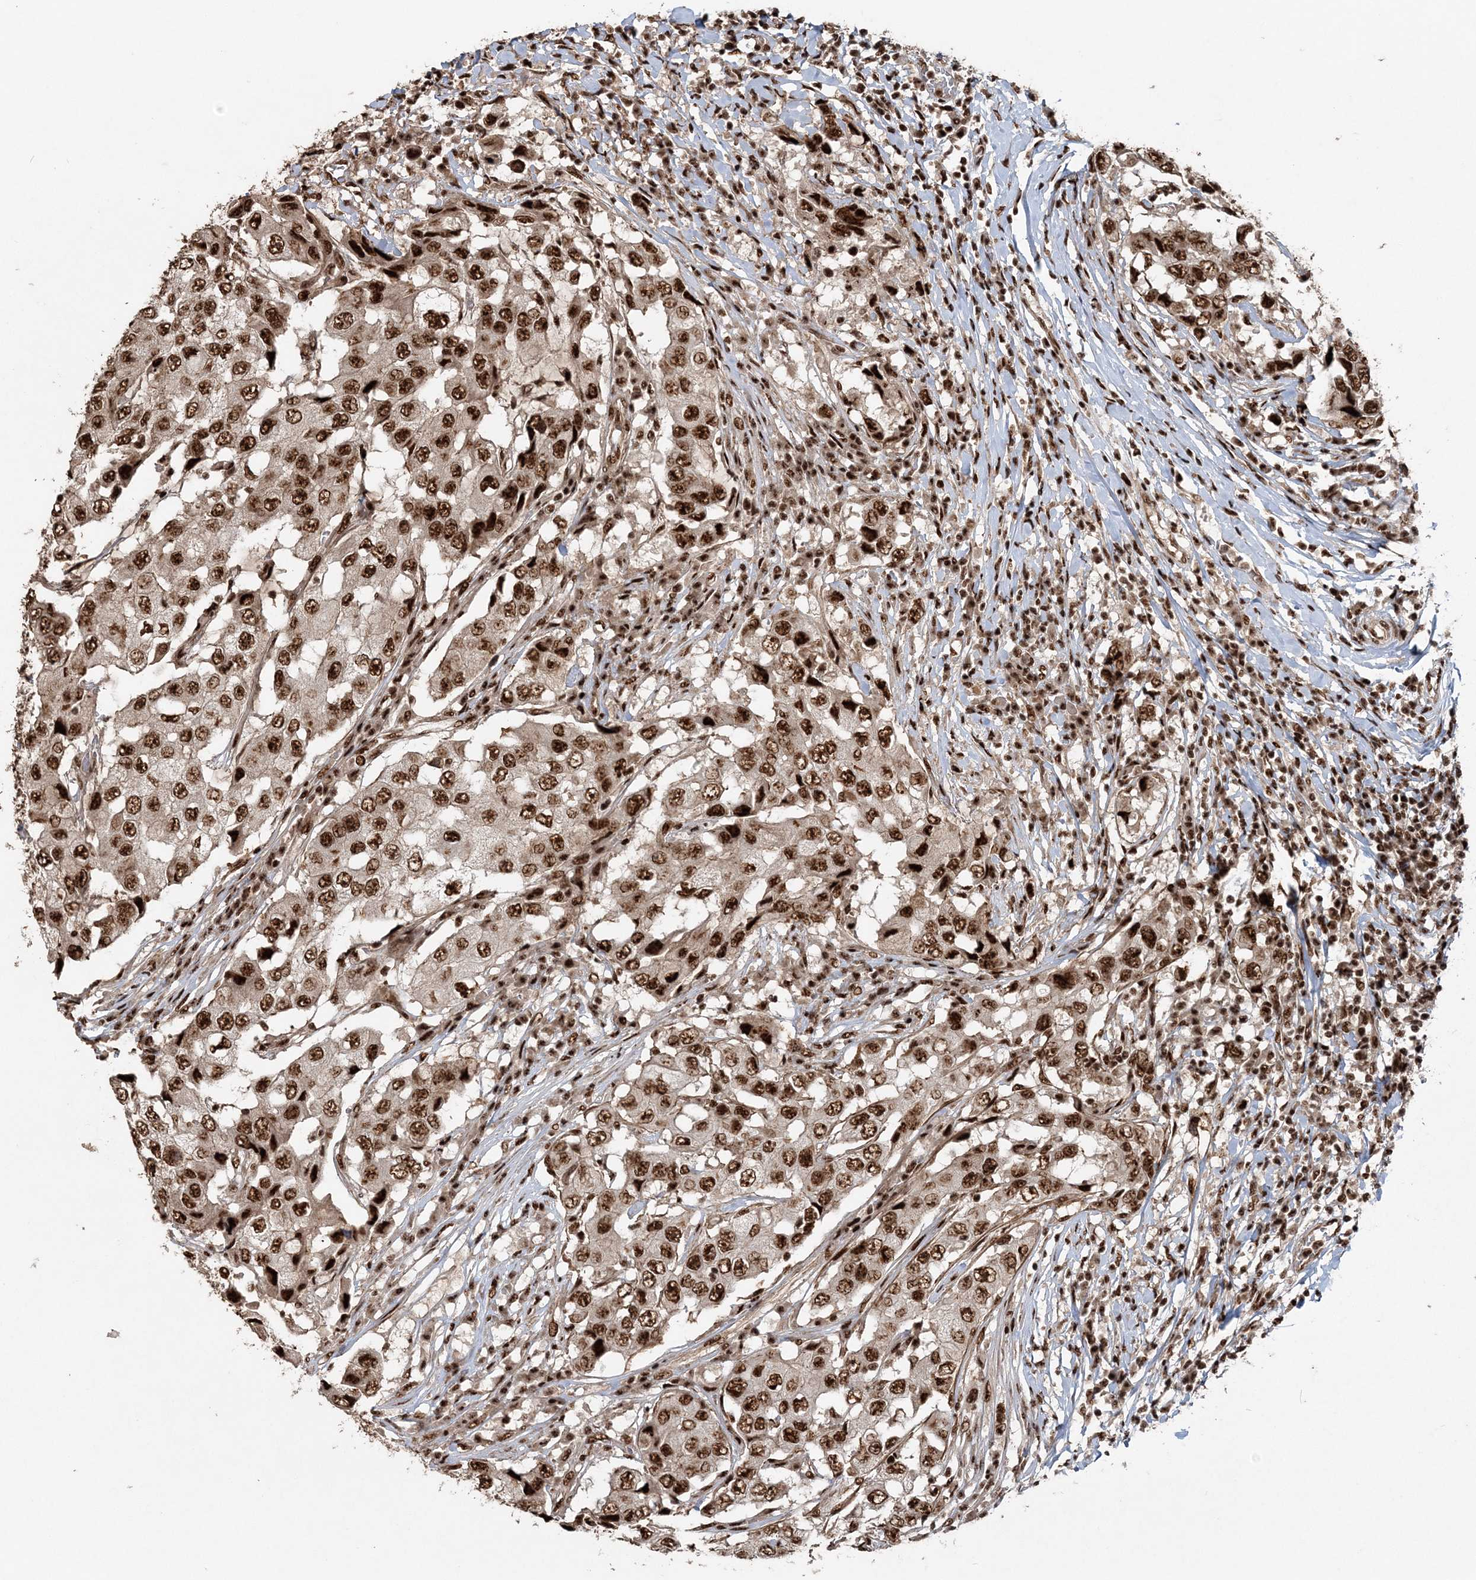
{"staining": {"intensity": "strong", "quantity": ">75%", "location": "nuclear"}, "tissue": "breast cancer", "cell_type": "Tumor cells", "image_type": "cancer", "snomed": [{"axis": "morphology", "description": "Duct carcinoma"}, {"axis": "topography", "description": "Breast"}], "caption": "Strong nuclear protein expression is identified in about >75% of tumor cells in breast invasive ductal carcinoma.", "gene": "EXOSC8", "patient": {"sex": "female", "age": 27}}